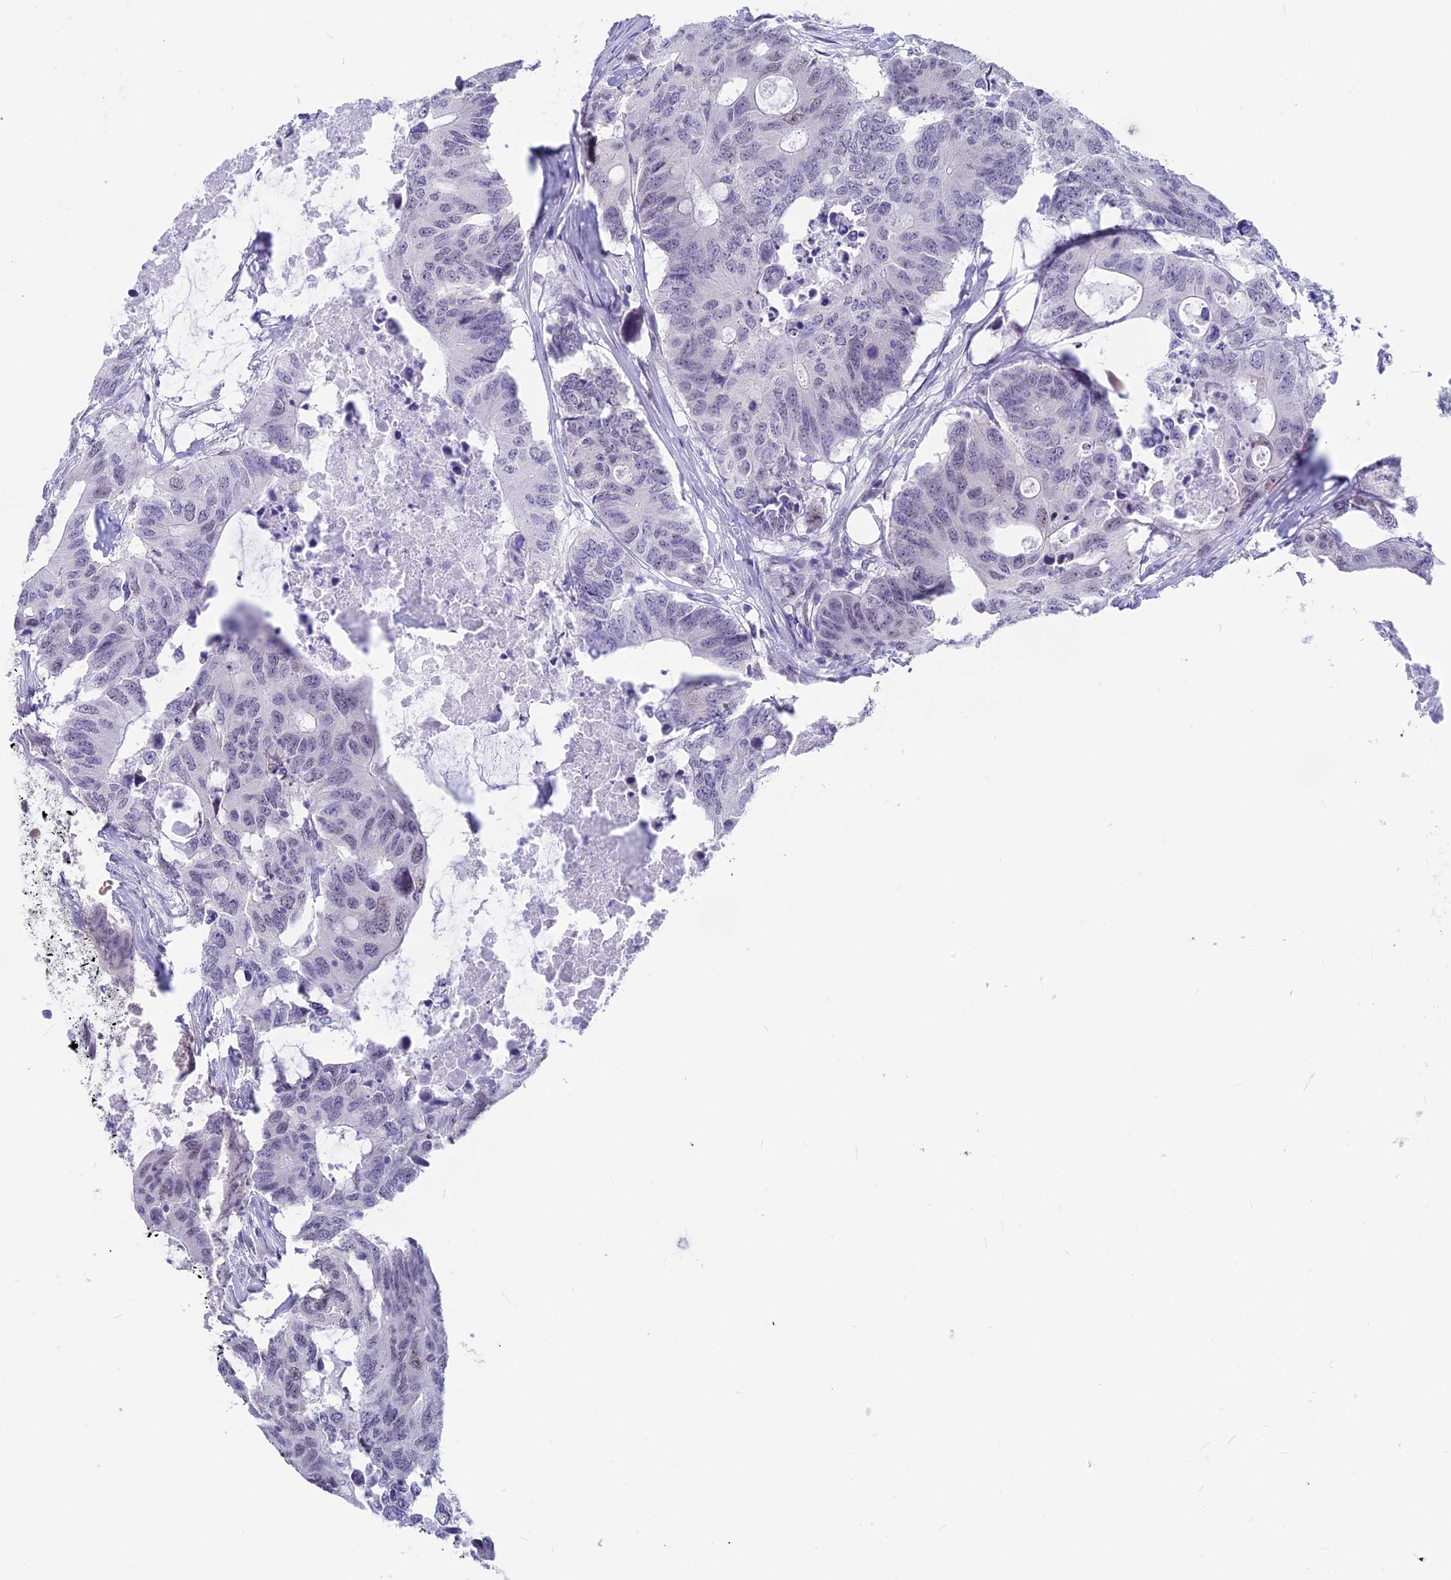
{"staining": {"intensity": "weak", "quantity": "<25%", "location": "nuclear"}, "tissue": "colorectal cancer", "cell_type": "Tumor cells", "image_type": "cancer", "snomed": [{"axis": "morphology", "description": "Adenocarcinoma, NOS"}, {"axis": "topography", "description": "Colon"}], "caption": "Tumor cells are negative for protein expression in human colorectal cancer.", "gene": "SRSF5", "patient": {"sex": "male", "age": 71}}